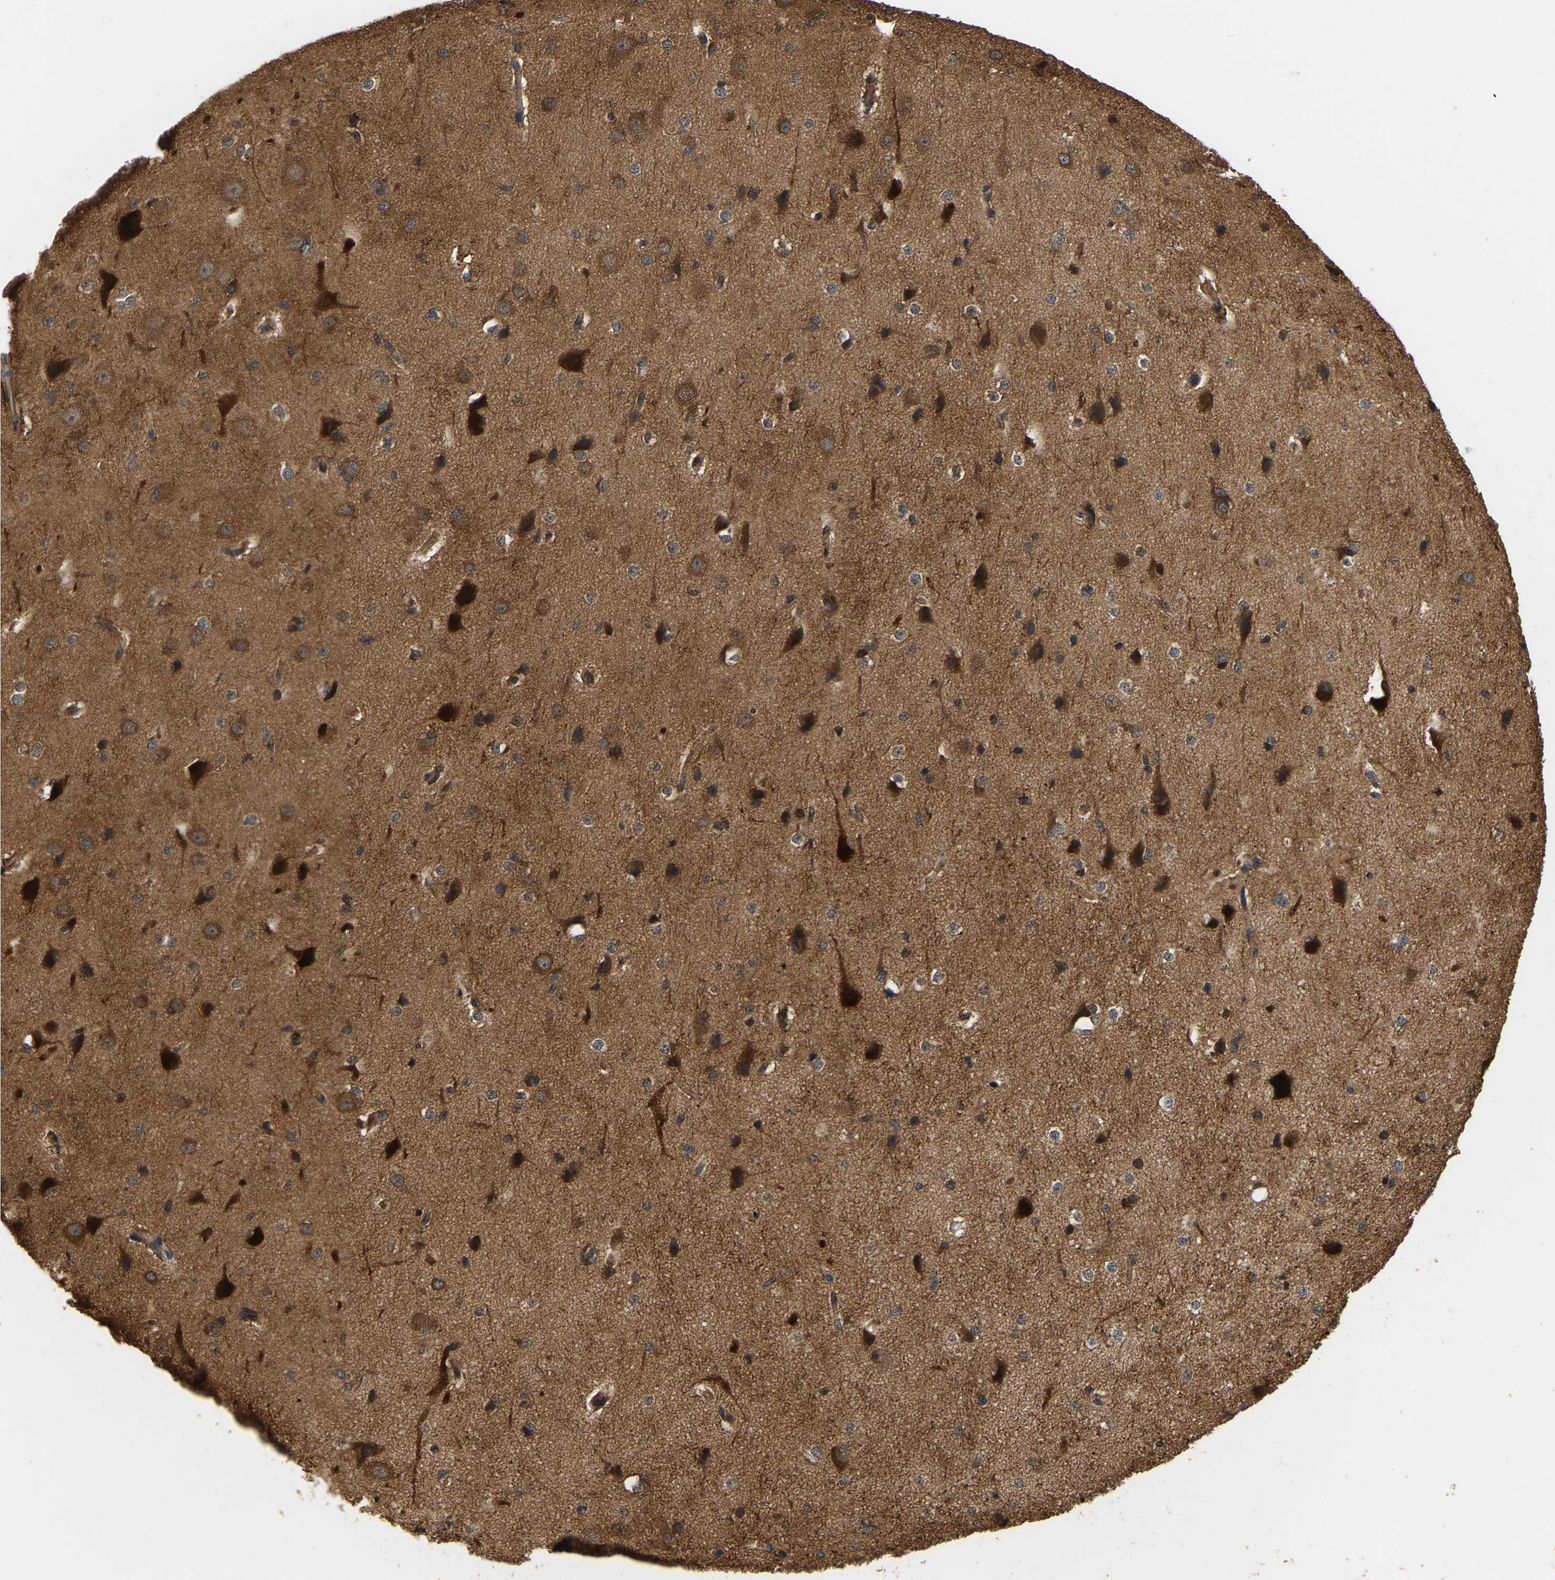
{"staining": {"intensity": "moderate", "quantity": ">75%", "location": "cytoplasmic/membranous"}, "tissue": "cerebral cortex", "cell_type": "Endothelial cells", "image_type": "normal", "snomed": [{"axis": "morphology", "description": "Normal tissue, NOS"}, {"axis": "morphology", "description": "Developmental malformation"}, {"axis": "topography", "description": "Cerebral cortex"}], "caption": "An immunohistochemistry (IHC) micrograph of normal tissue is shown. Protein staining in brown highlights moderate cytoplasmic/membranous positivity in cerebral cortex within endothelial cells. The protein of interest is shown in brown color, while the nuclei are stained blue.", "gene": "GARS1", "patient": {"sex": "female", "age": 30}}